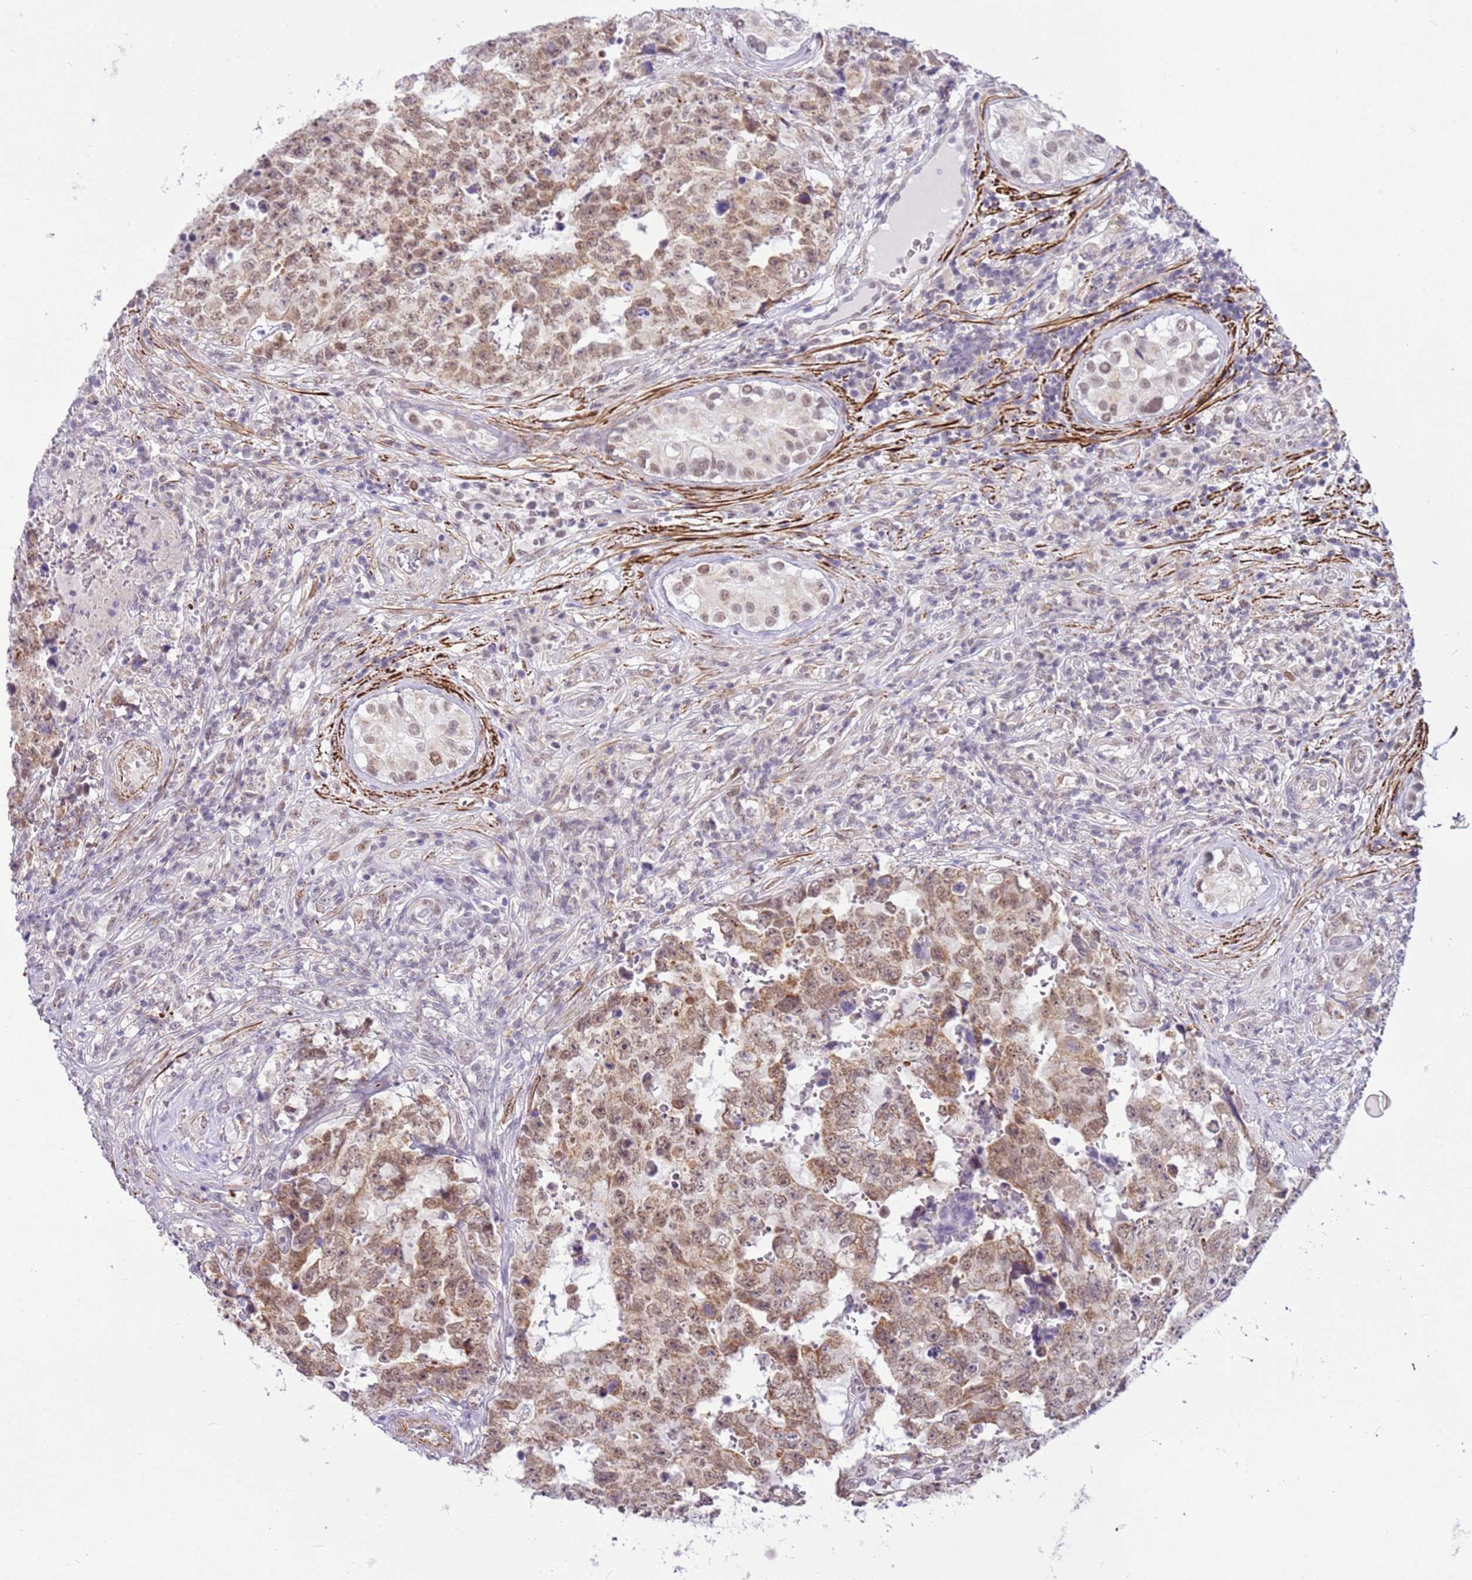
{"staining": {"intensity": "moderate", "quantity": ">75%", "location": "cytoplasmic/membranous,nuclear"}, "tissue": "testis cancer", "cell_type": "Tumor cells", "image_type": "cancer", "snomed": [{"axis": "morphology", "description": "Normal tissue, NOS"}, {"axis": "morphology", "description": "Carcinoma, Embryonal, NOS"}, {"axis": "topography", "description": "Testis"}, {"axis": "topography", "description": "Epididymis"}], "caption": "Human testis embryonal carcinoma stained with a brown dye exhibits moderate cytoplasmic/membranous and nuclear positive expression in about >75% of tumor cells.", "gene": "SMIM4", "patient": {"sex": "male", "age": 25}}